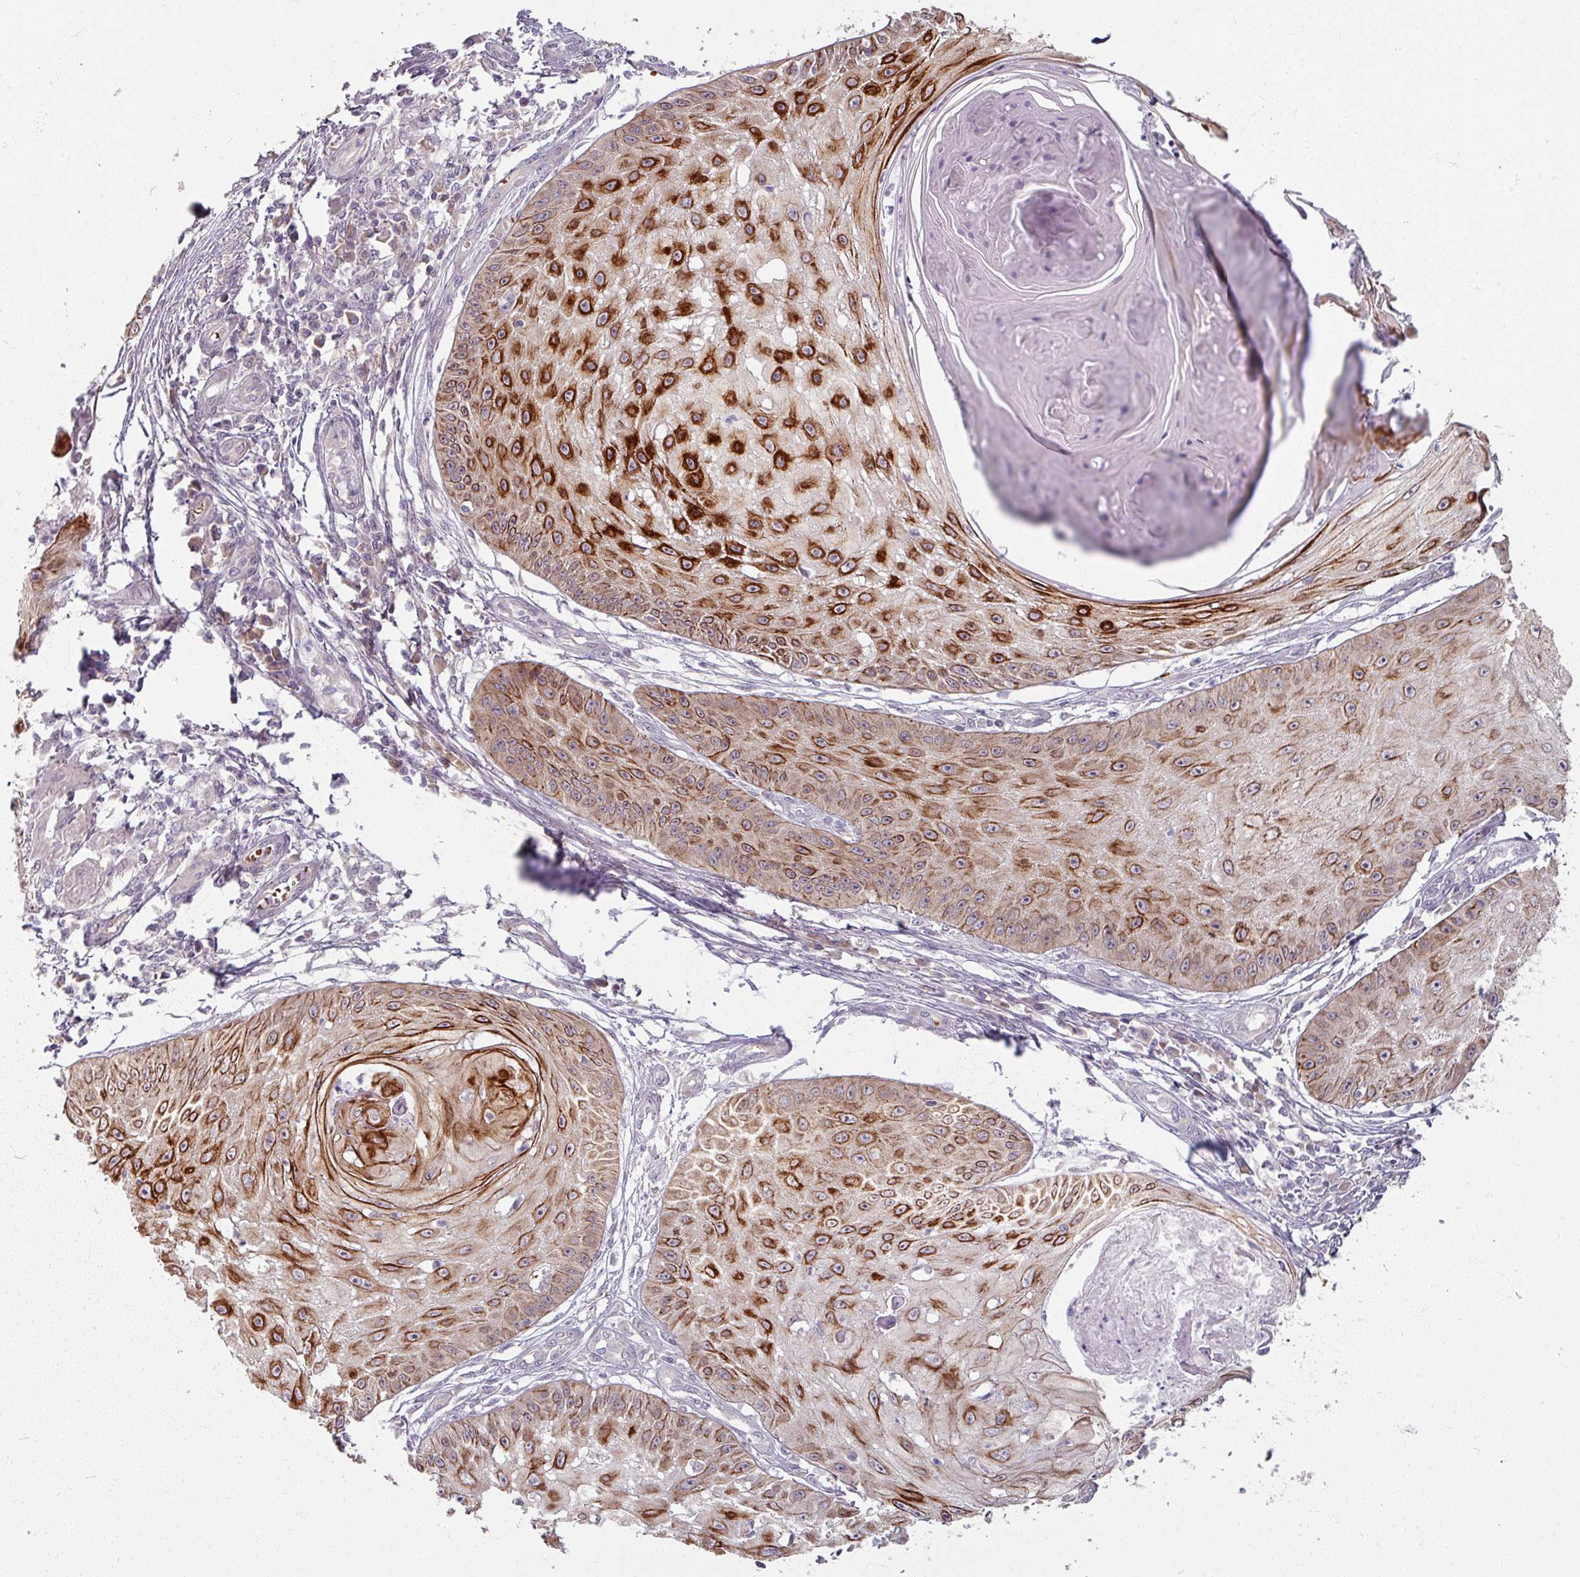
{"staining": {"intensity": "strong", "quantity": ">75%", "location": "cytoplasmic/membranous"}, "tissue": "skin cancer", "cell_type": "Tumor cells", "image_type": "cancer", "snomed": [{"axis": "morphology", "description": "Squamous cell carcinoma, NOS"}, {"axis": "topography", "description": "Skin"}], "caption": "DAB (3,3'-diaminobenzidine) immunohistochemical staining of human squamous cell carcinoma (skin) shows strong cytoplasmic/membranous protein positivity in about >75% of tumor cells.", "gene": "KMT5C", "patient": {"sex": "male", "age": 70}}